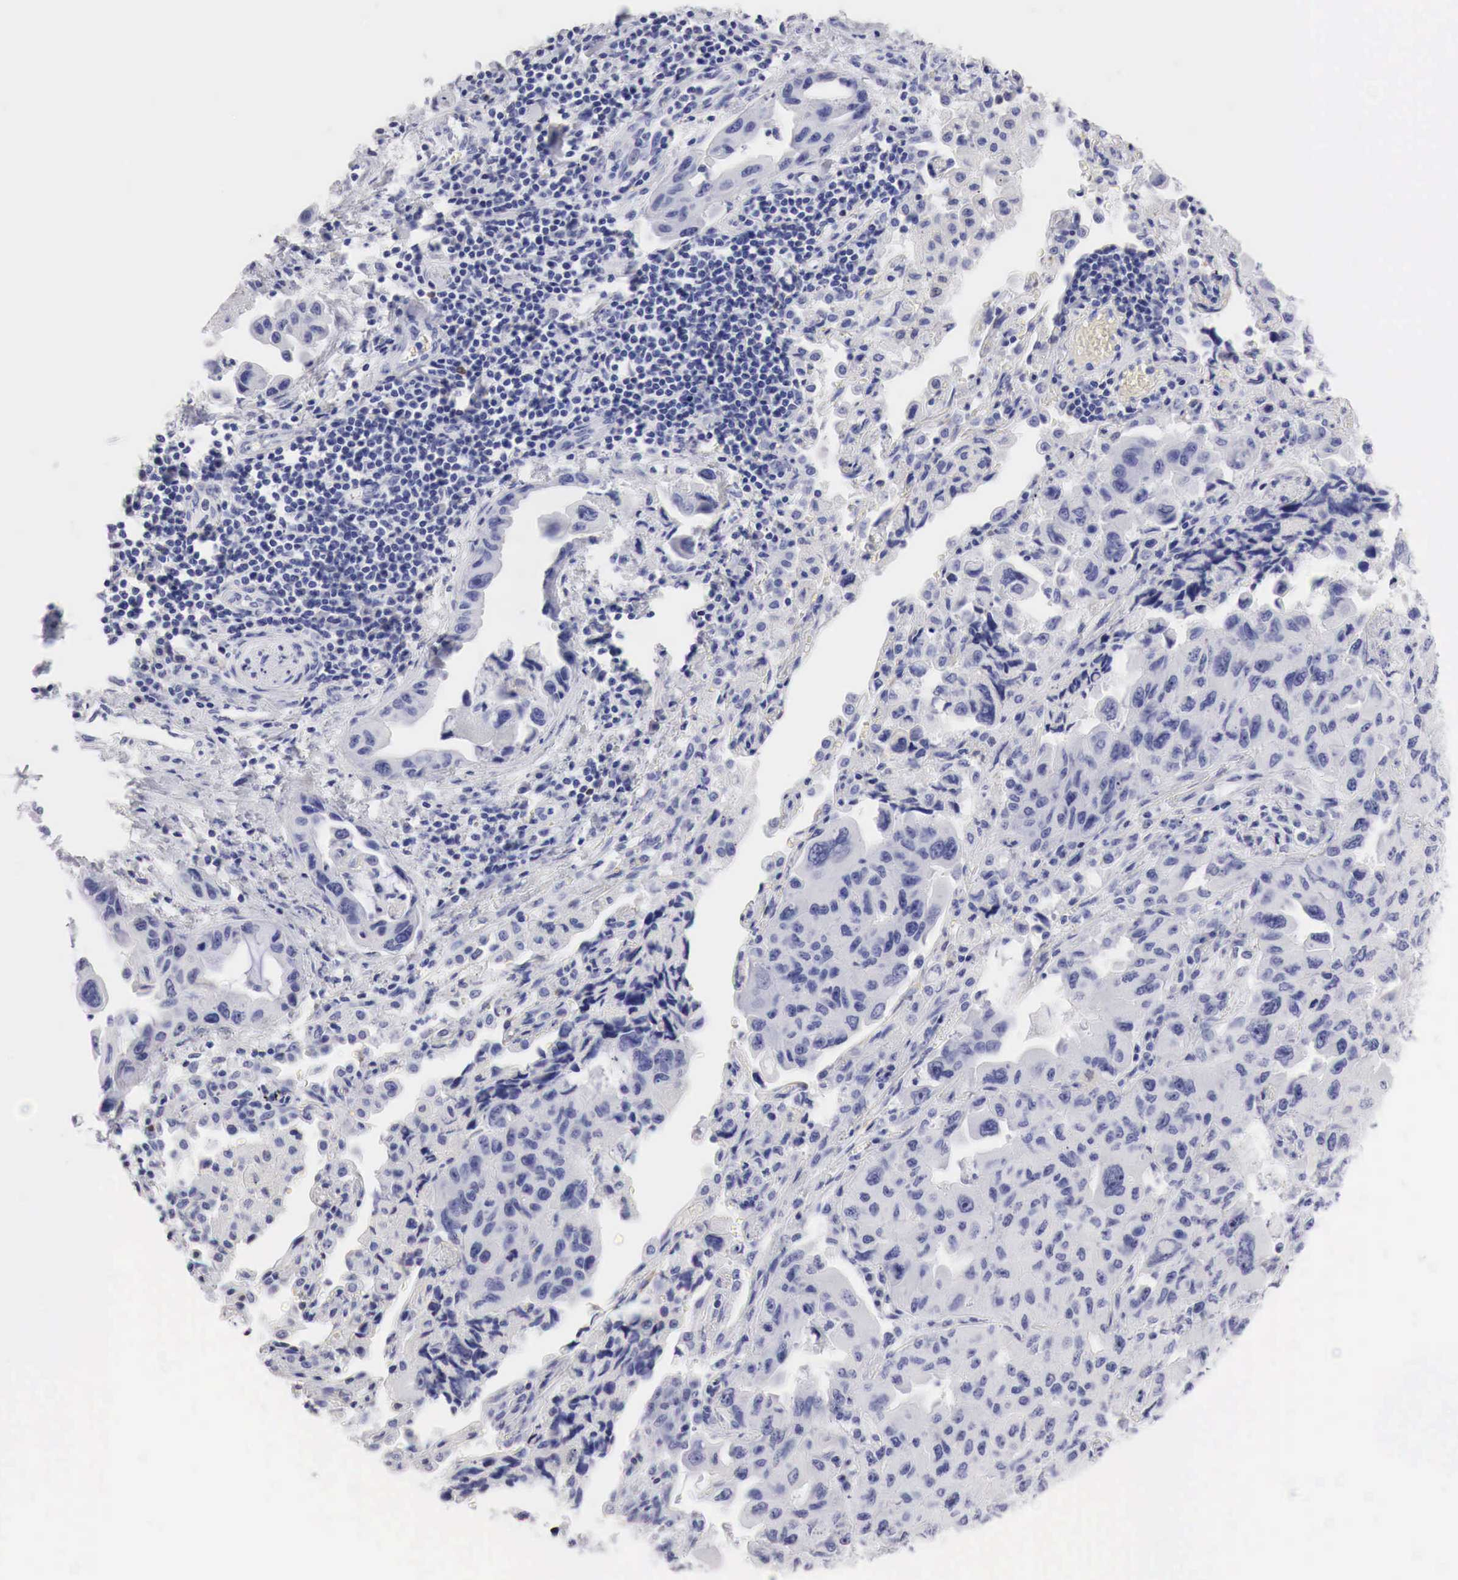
{"staining": {"intensity": "negative", "quantity": "none", "location": "none"}, "tissue": "lung cancer", "cell_type": "Tumor cells", "image_type": "cancer", "snomed": [{"axis": "morphology", "description": "Adenocarcinoma, NOS"}, {"axis": "topography", "description": "Lung"}], "caption": "Immunohistochemistry of adenocarcinoma (lung) demonstrates no staining in tumor cells.", "gene": "CDKN2A", "patient": {"sex": "male", "age": 64}}